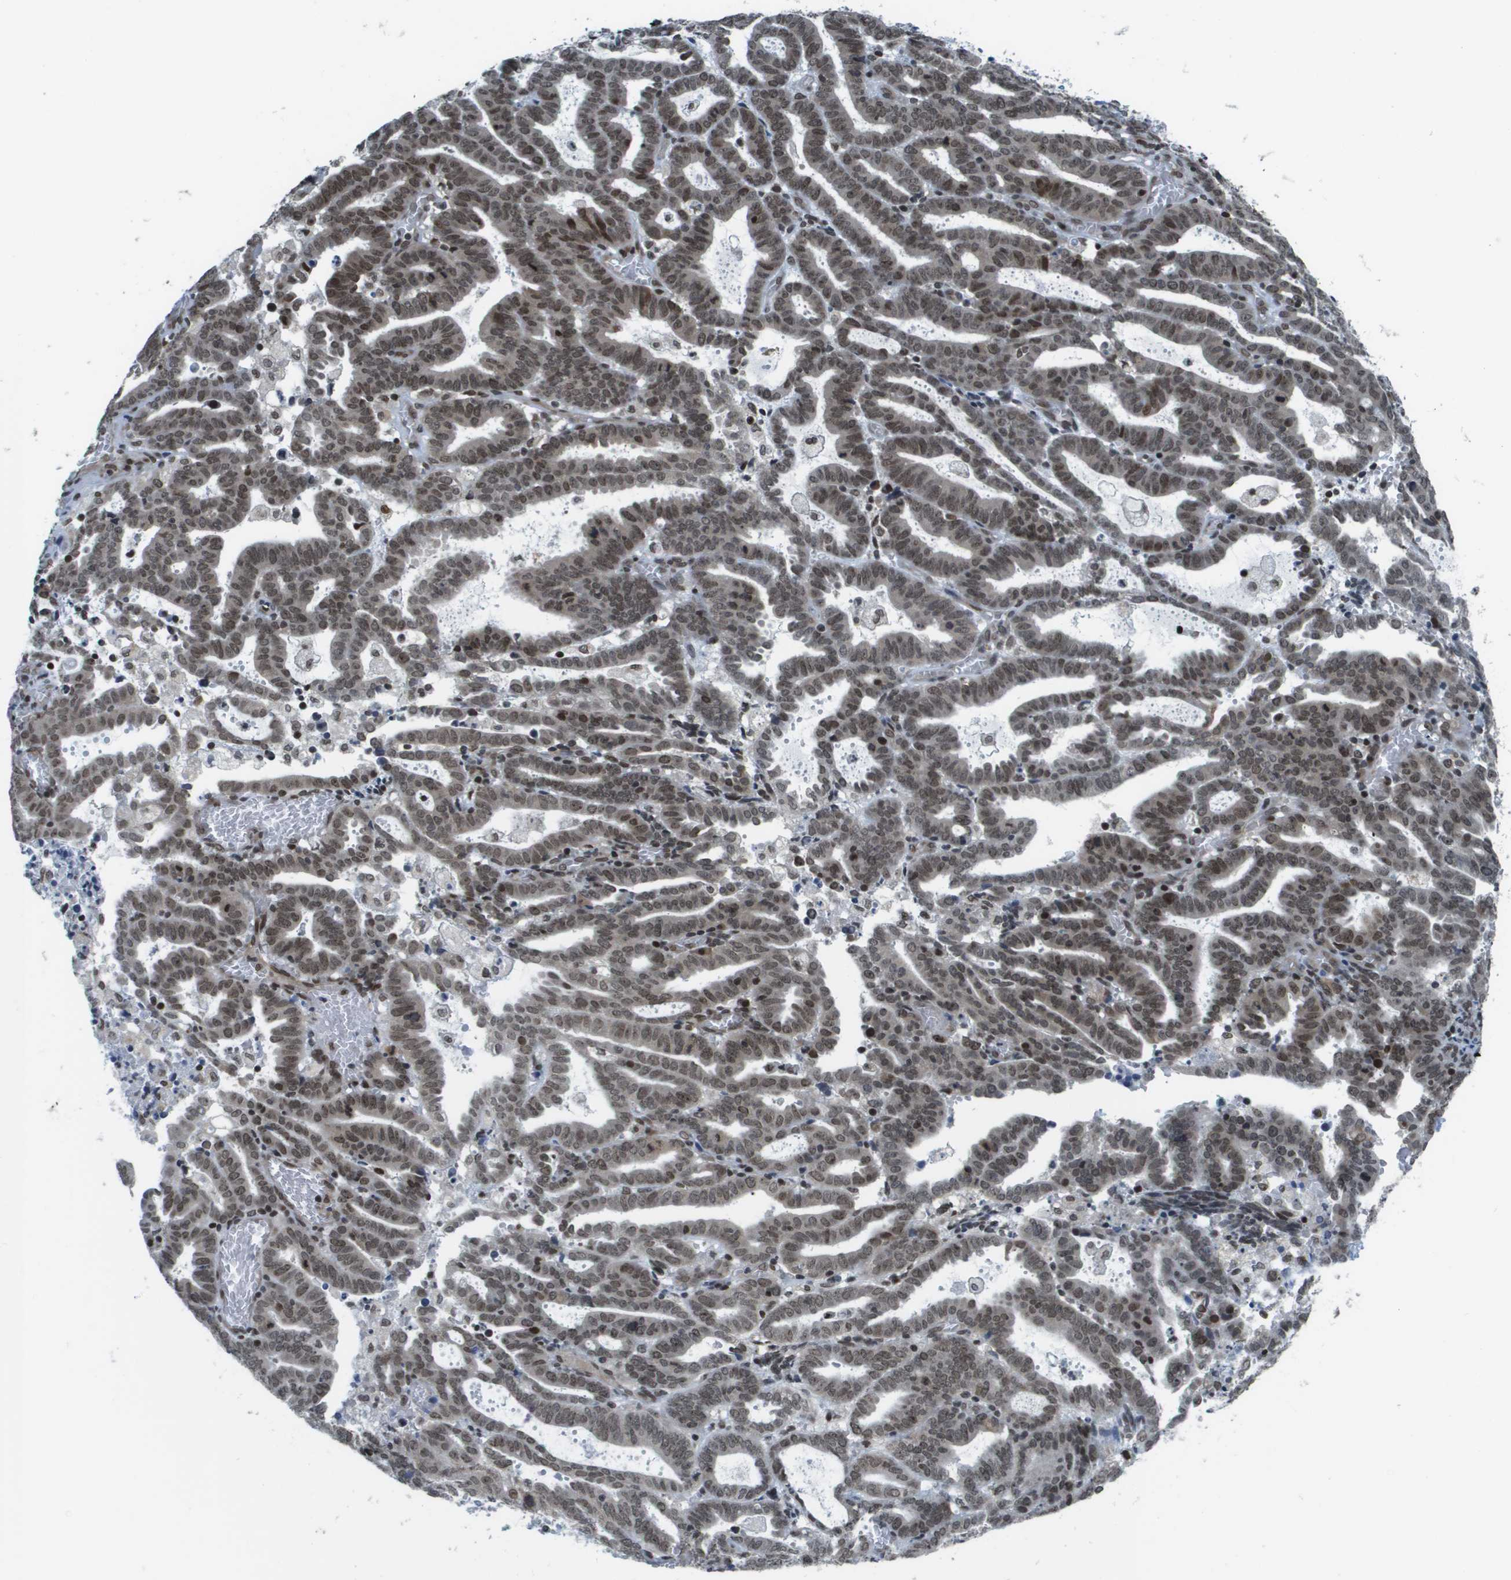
{"staining": {"intensity": "moderate", "quantity": ">75%", "location": "nuclear"}, "tissue": "endometrial cancer", "cell_type": "Tumor cells", "image_type": "cancer", "snomed": [{"axis": "morphology", "description": "Adenocarcinoma, NOS"}, {"axis": "topography", "description": "Uterus"}], "caption": "DAB (3,3'-diaminobenzidine) immunohistochemical staining of human endometrial cancer reveals moderate nuclear protein staining in about >75% of tumor cells.", "gene": "RECQL4", "patient": {"sex": "female", "age": 83}}